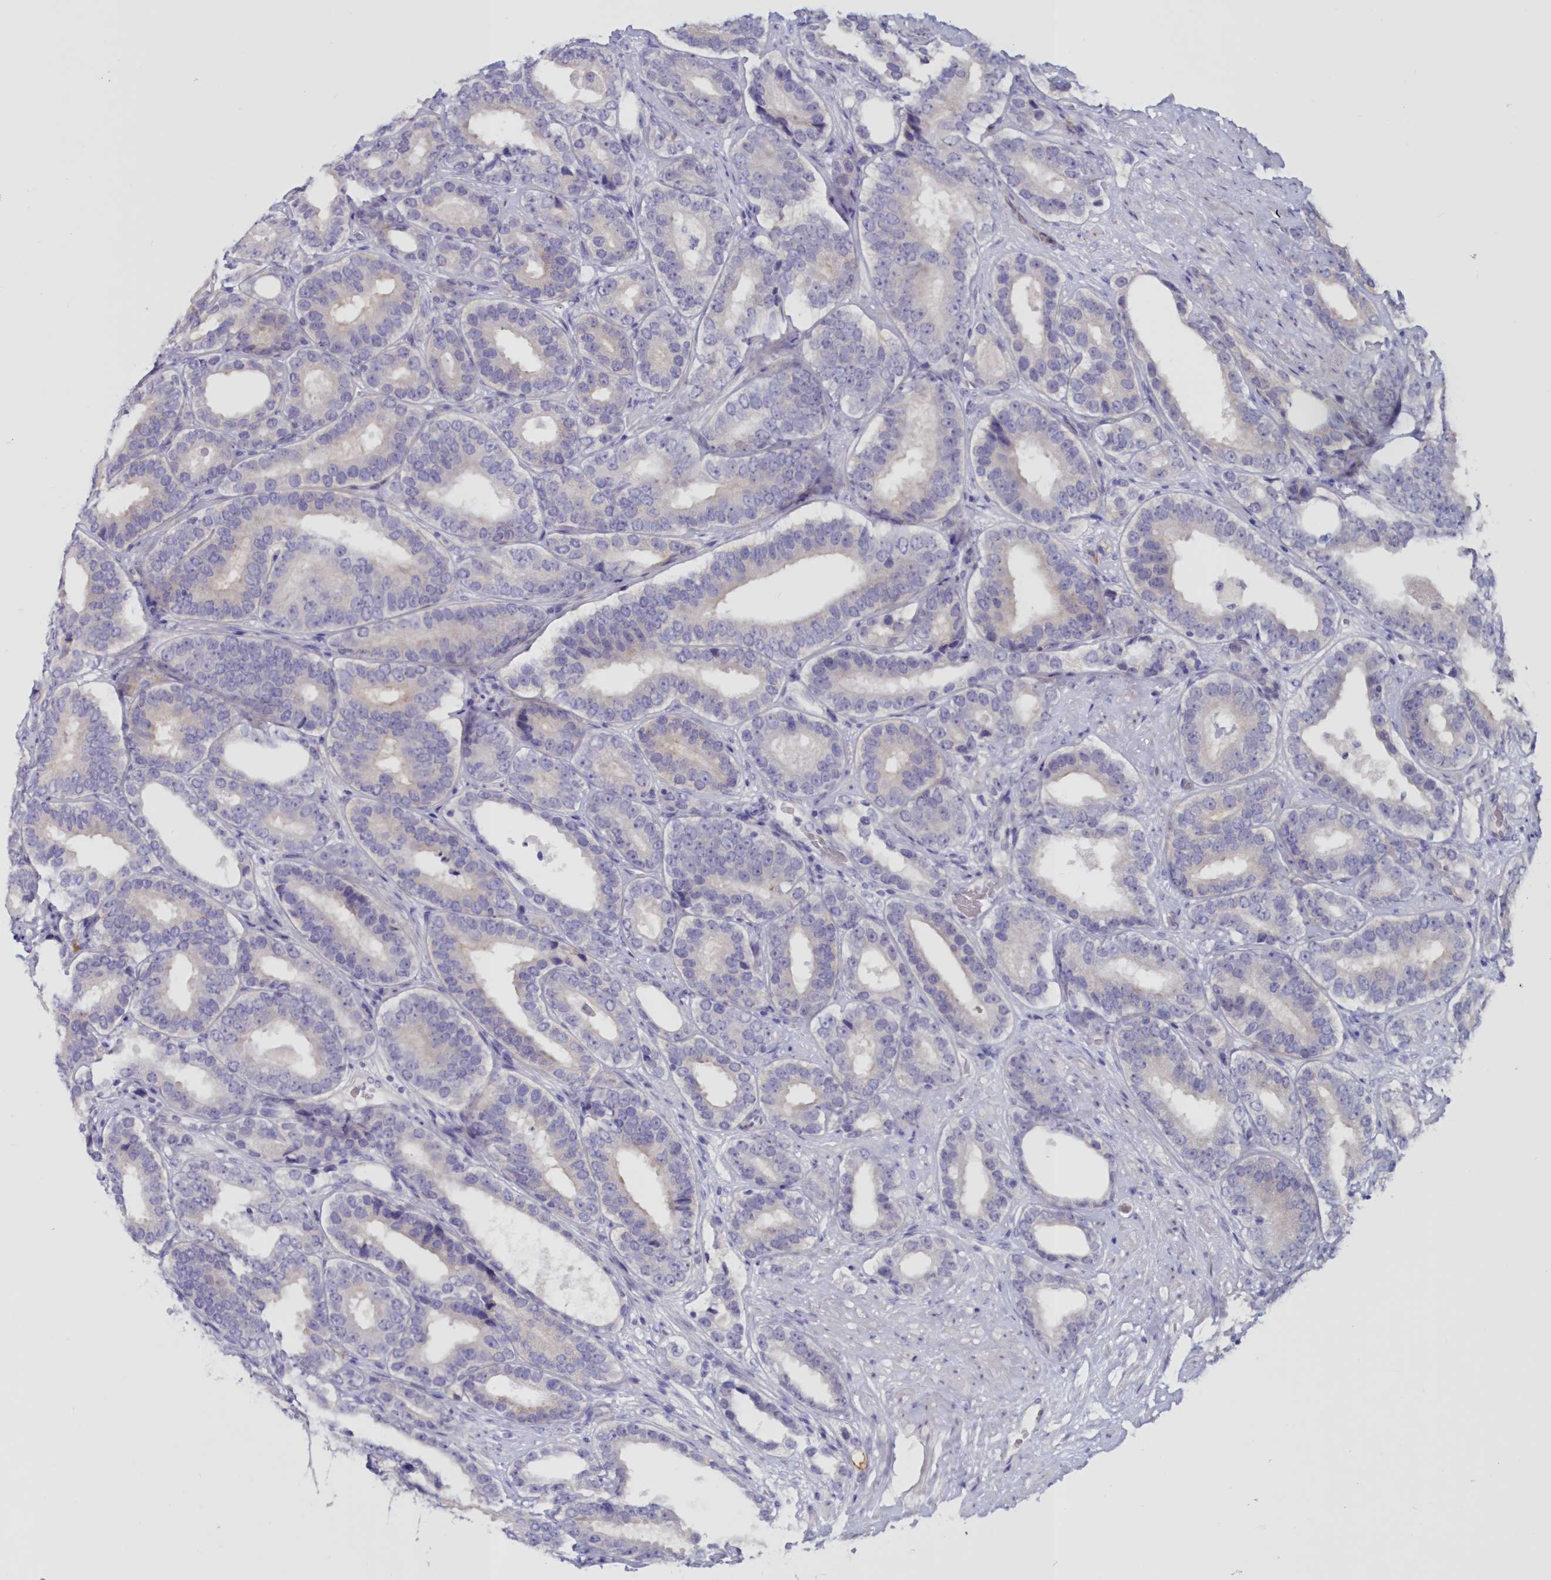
{"staining": {"intensity": "negative", "quantity": "none", "location": "none"}, "tissue": "prostate cancer", "cell_type": "Tumor cells", "image_type": "cancer", "snomed": [{"axis": "morphology", "description": "Adenocarcinoma, High grade"}, {"axis": "topography", "description": "Prostate"}], "caption": "DAB immunohistochemical staining of adenocarcinoma (high-grade) (prostate) demonstrates no significant staining in tumor cells. (DAB (3,3'-diaminobenzidine) immunohistochemistry (IHC), high magnification).", "gene": "SNED1", "patient": {"sex": "male", "age": 56}}